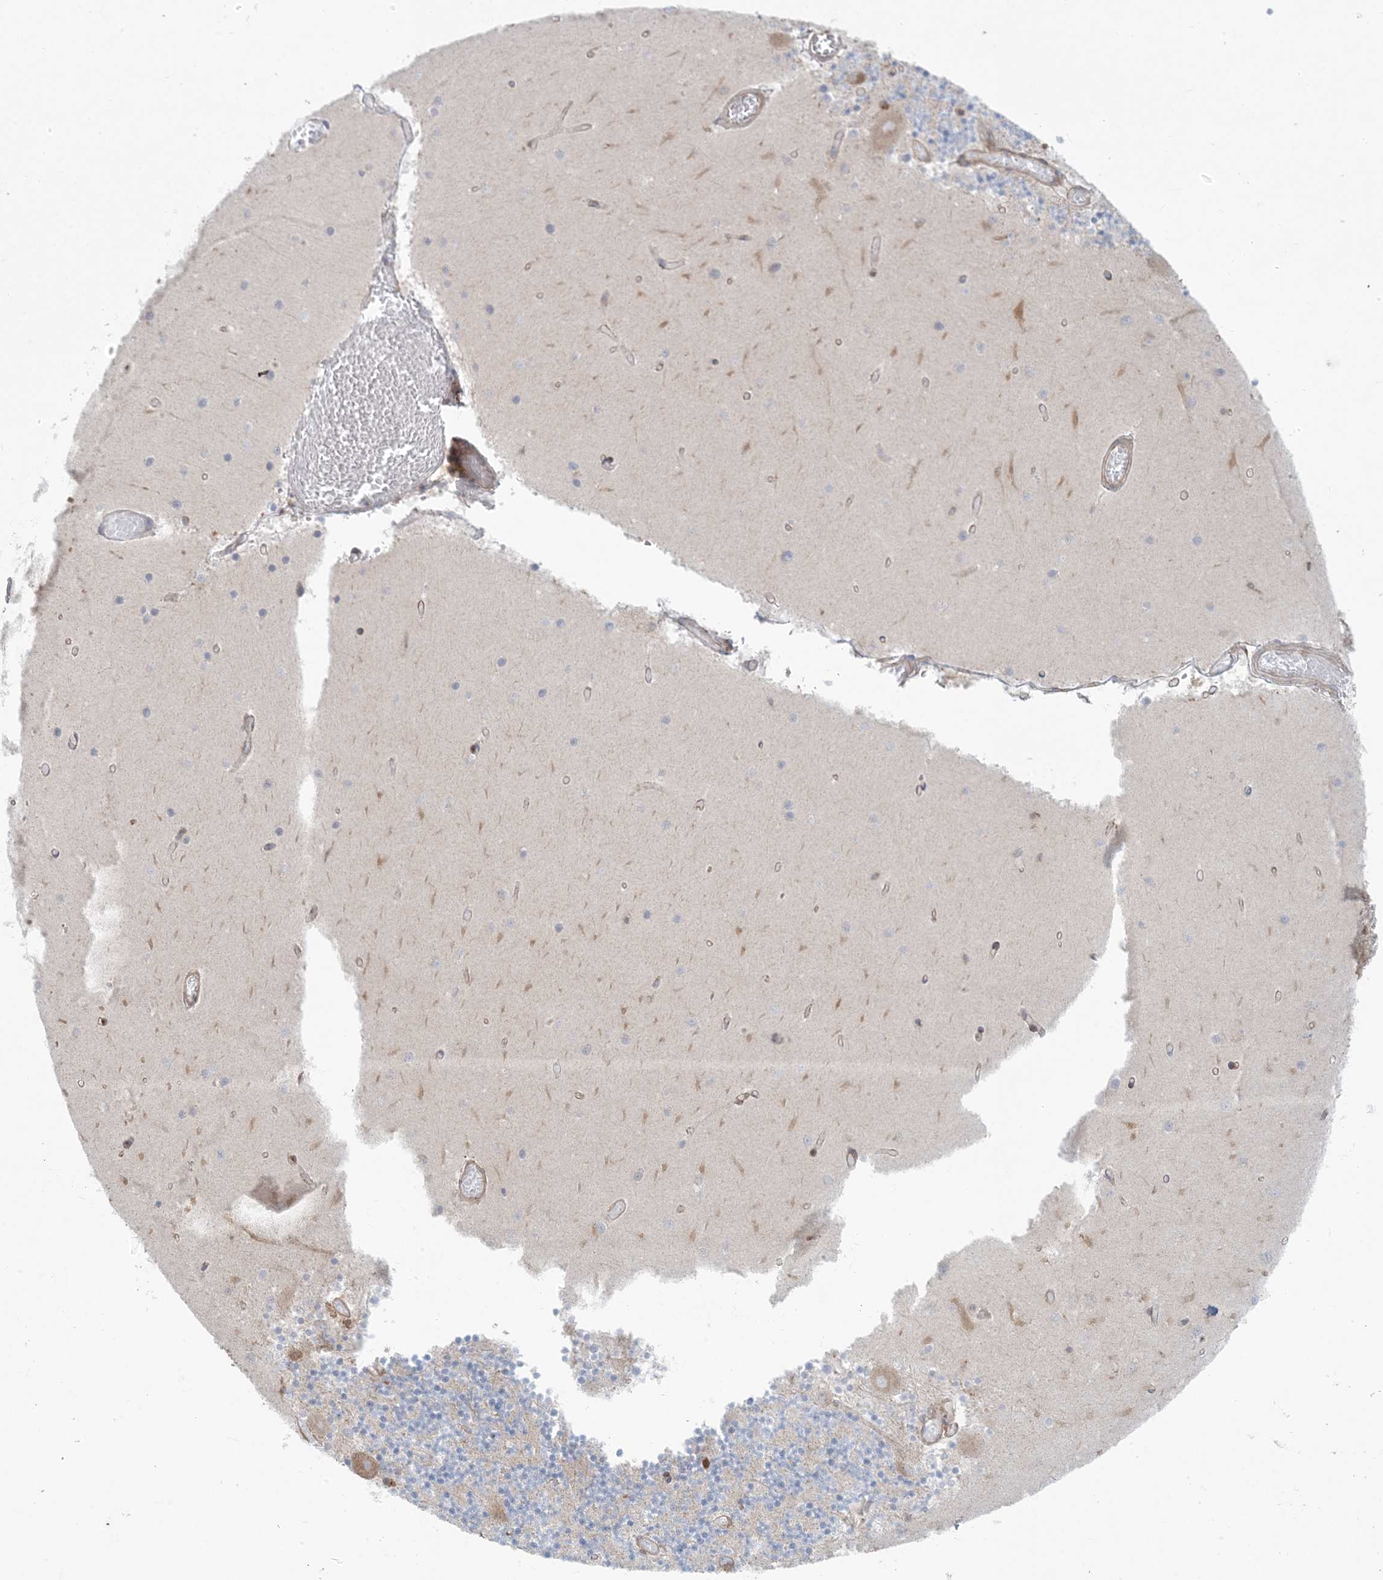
{"staining": {"intensity": "moderate", "quantity": "25%-75%", "location": "cytoplasmic/membranous"}, "tissue": "cerebellum", "cell_type": "Cells in granular layer", "image_type": "normal", "snomed": [{"axis": "morphology", "description": "Normal tissue, NOS"}, {"axis": "topography", "description": "Cerebellum"}], "caption": "Unremarkable cerebellum exhibits moderate cytoplasmic/membranous expression in about 25%-75% of cells in granular layer (DAB (3,3'-diaminobenzidine) IHC, brown staining for protein, blue staining for nuclei)..", "gene": "UBXN4", "patient": {"sex": "female", "age": 28}}